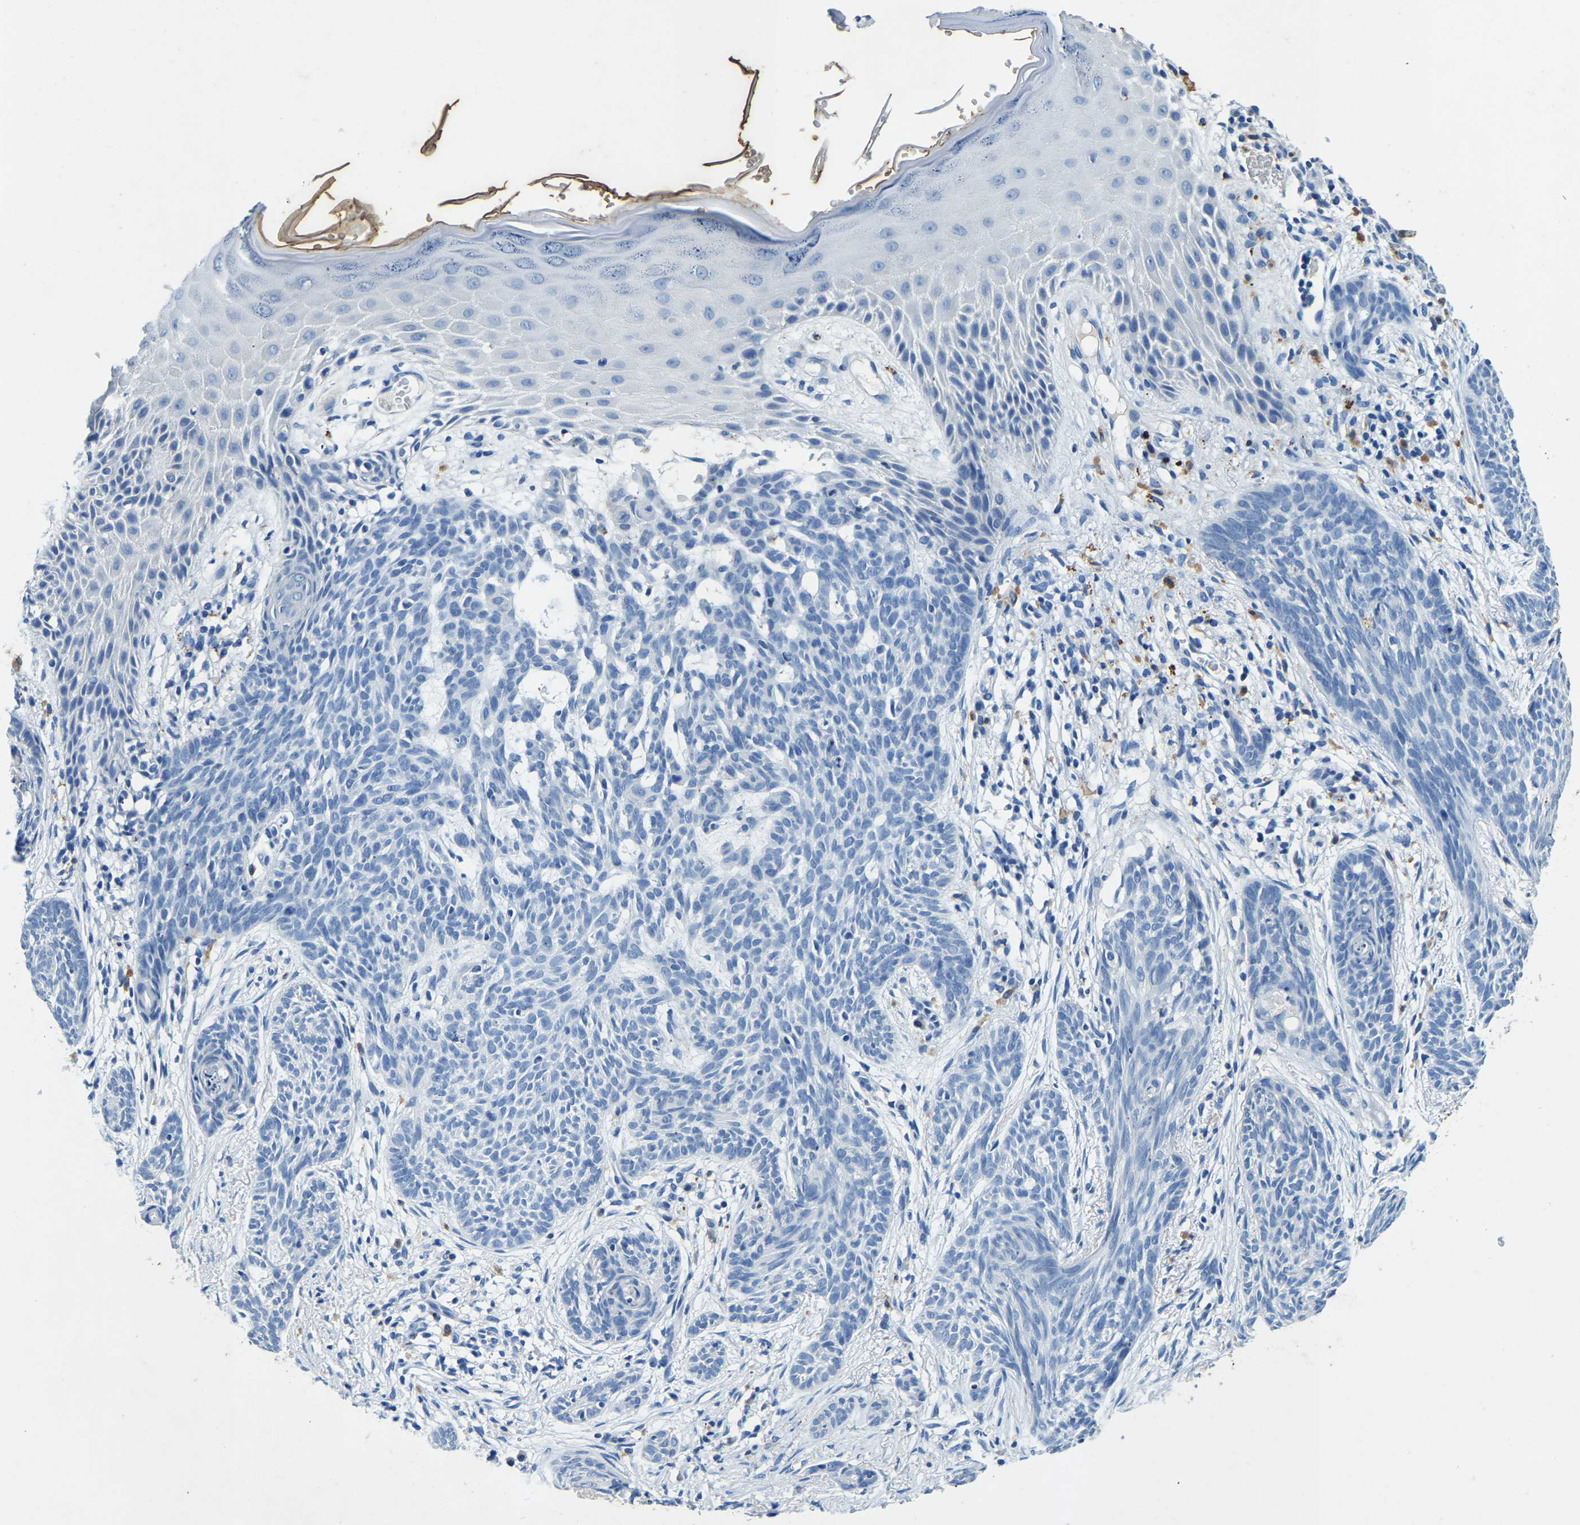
{"staining": {"intensity": "negative", "quantity": "none", "location": "none"}, "tissue": "skin cancer", "cell_type": "Tumor cells", "image_type": "cancer", "snomed": [{"axis": "morphology", "description": "Basal cell carcinoma"}, {"axis": "topography", "description": "Skin"}], "caption": "Immunohistochemistry (IHC) histopathology image of neoplastic tissue: human skin cancer (basal cell carcinoma) stained with DAB (3,3'-diaminobenzidine) demonstrates no significant protein staining in tumor cells.", "gene": "UBN2", "patient": {"sex": "female", "age": 59}}